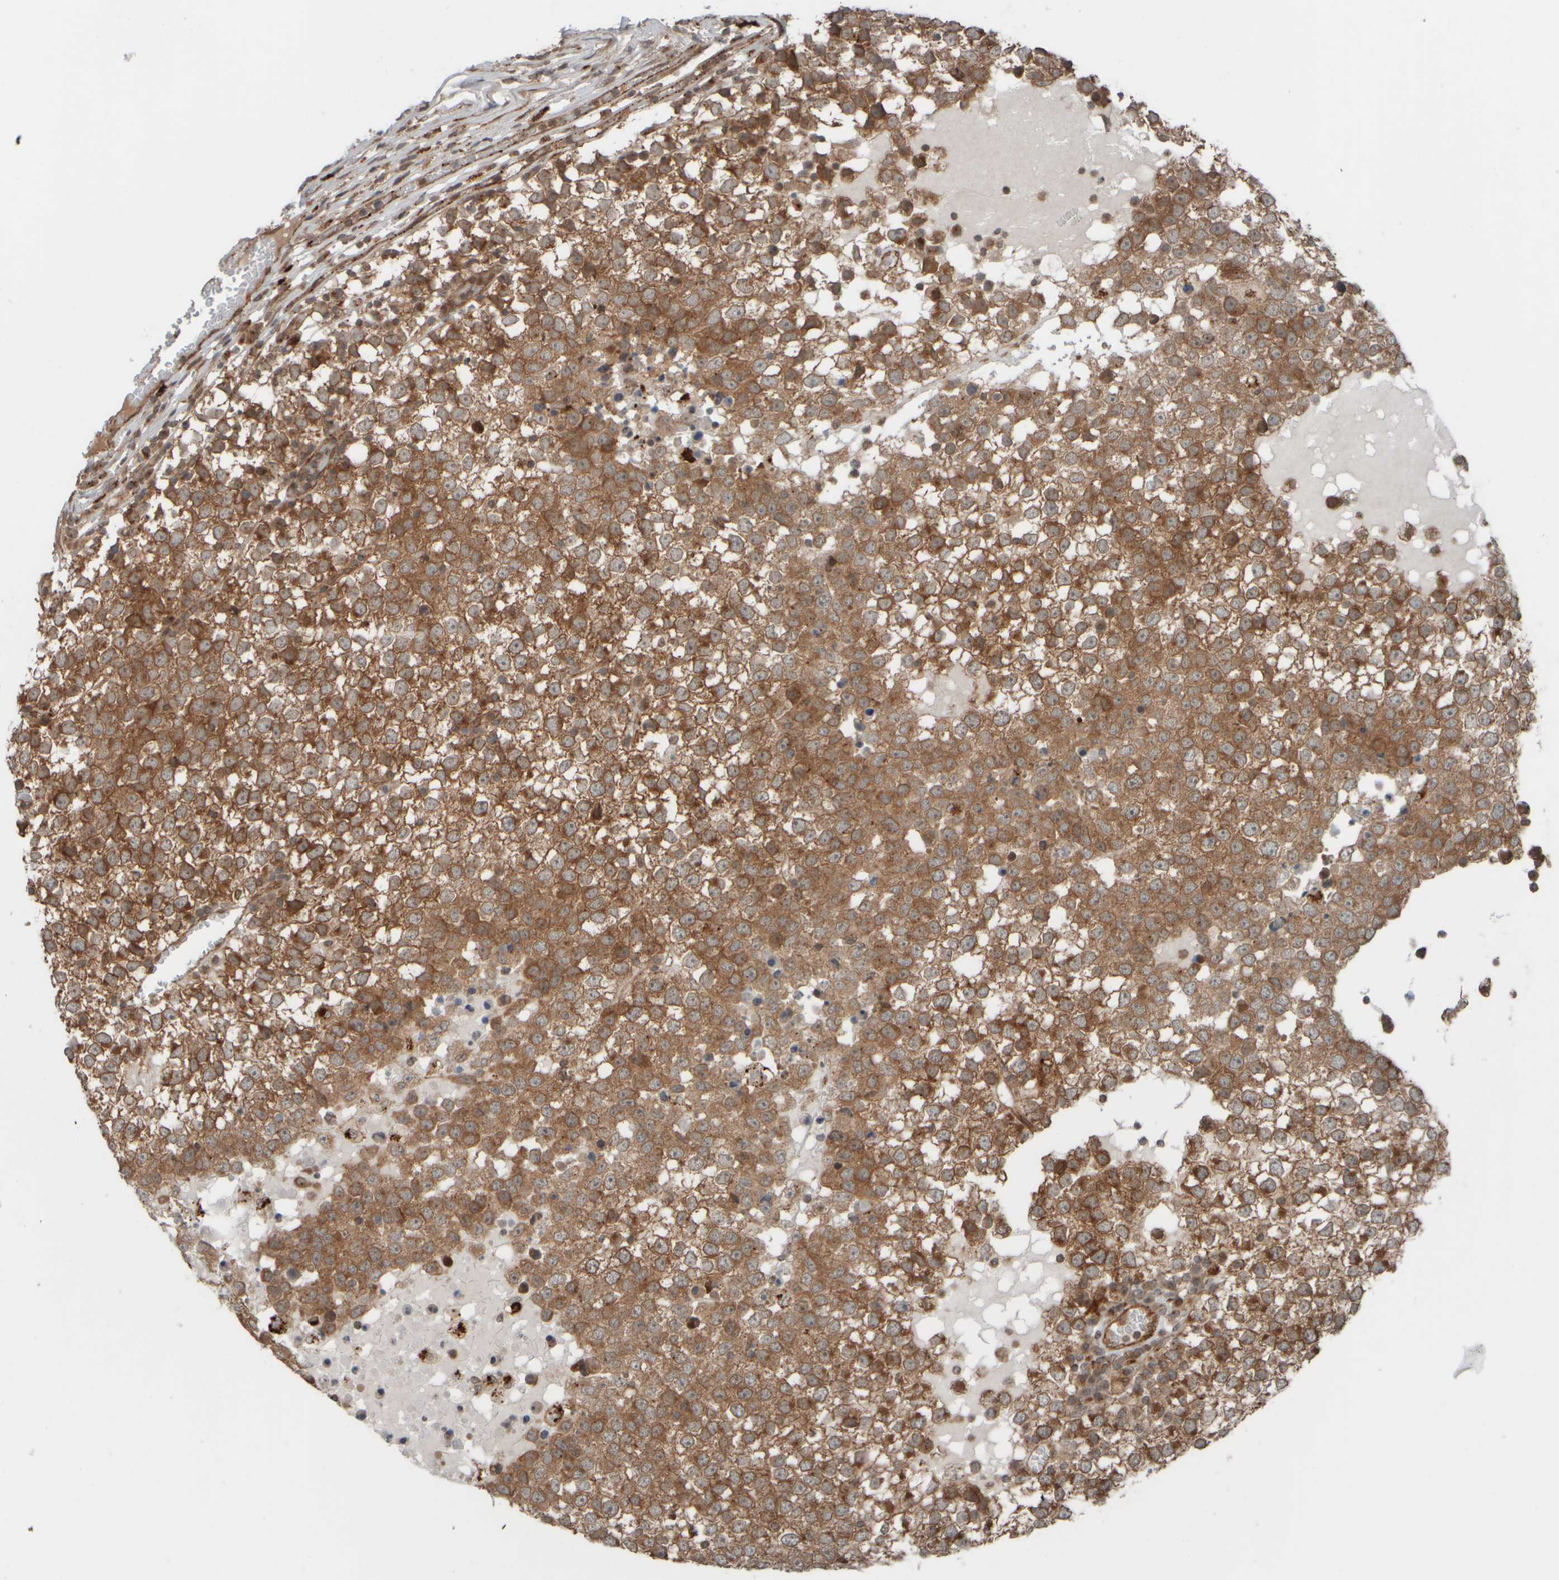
{"staining": {"intensity": "moderate", "quantity": ">75%", "location": "cytoplasmic/membranous"}, "tissue": "testis cancer", "cell_type": "Tumor cells", "image_type": "cancer", "snomed": [{"axis": "morphology", "description": "Seminoma, NOS"}, {"axis": "topography", "description": "Testis"}], "caption": "Immunohistochemical staining of testis seminoma demonstrates moderate cytoplasmic/membranous protein staining in about >75% of tumor cells. Nuclei are stained in blue.", "gene": "GIGYF1", "patient": {"sex": "male", "age": 65}}